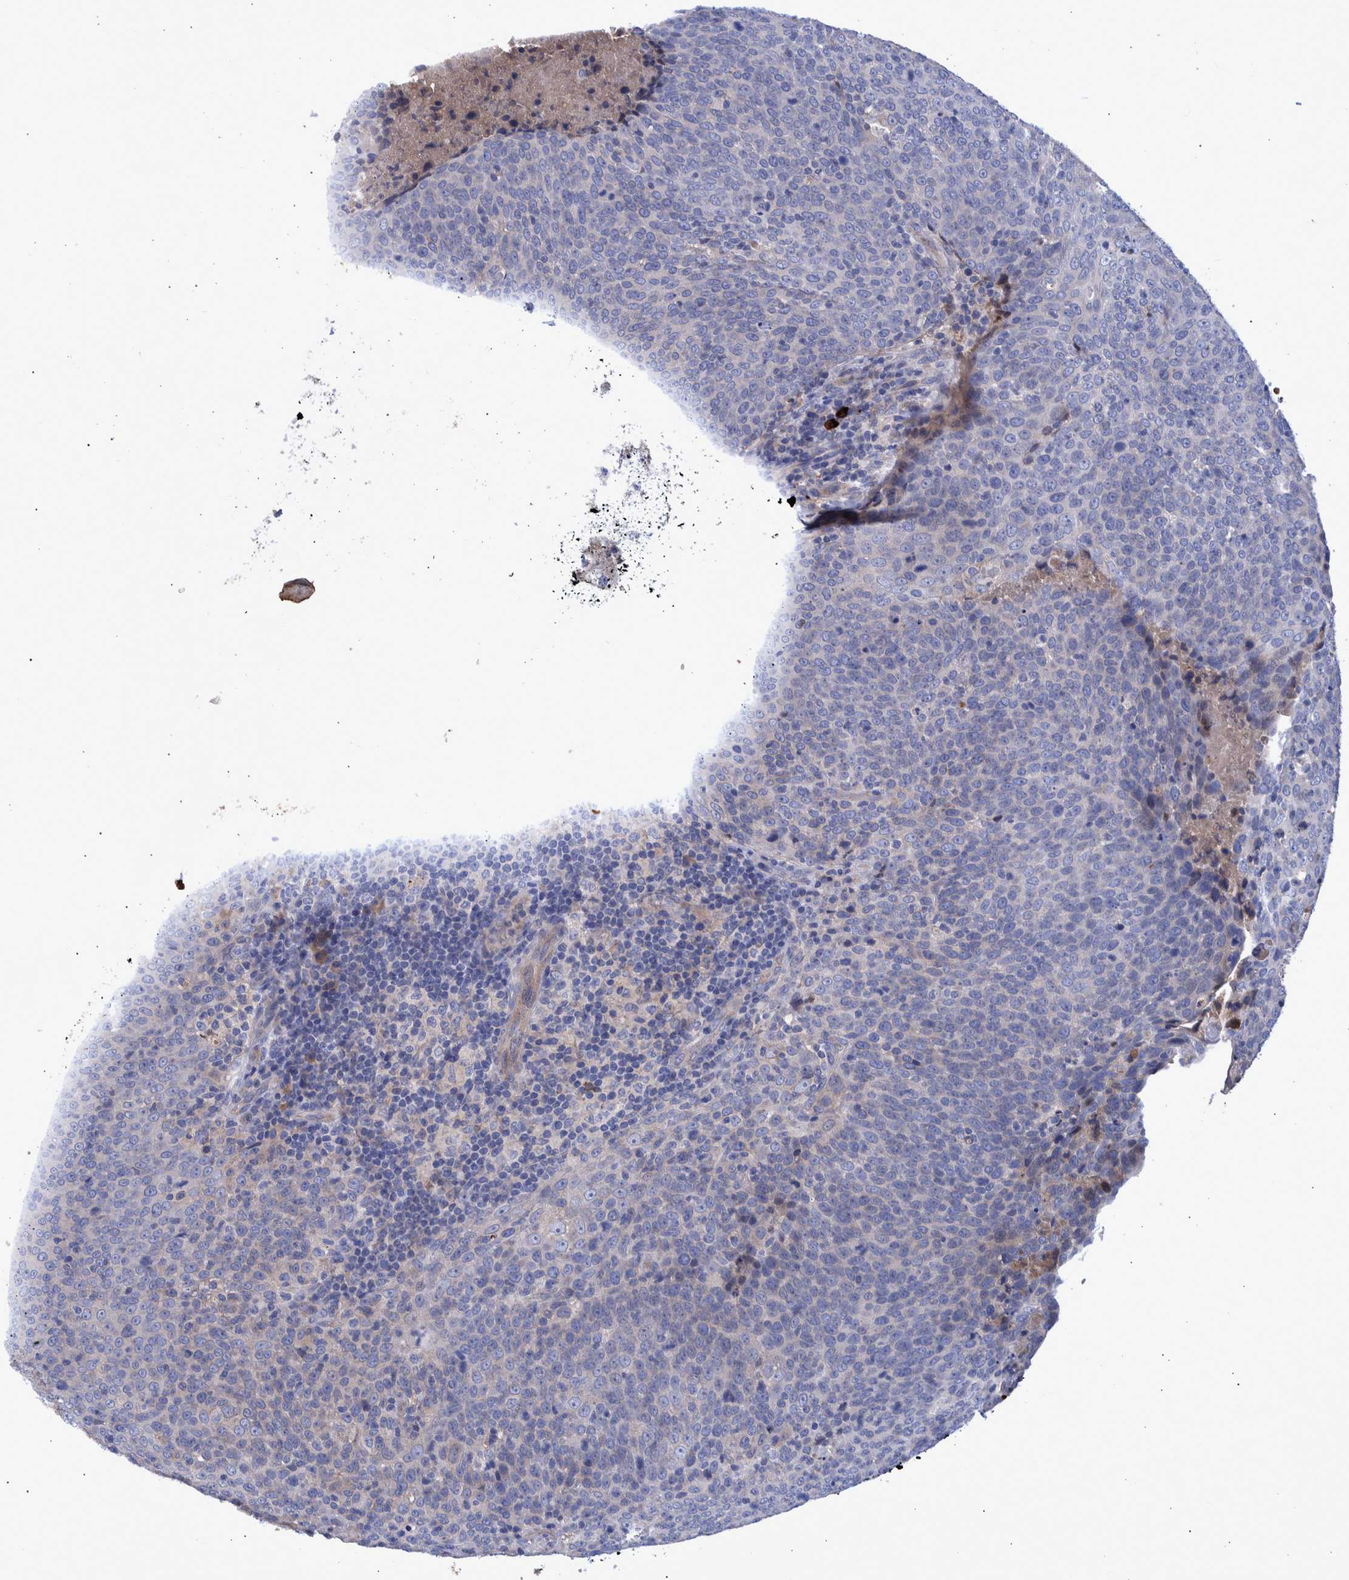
{"staining": {"intensity": "negative", "quantity": "none", "location": "none"}, "tissue": "head and neck cancer", "cell_type": "Tumor cells", "image_type": "cancer", "snomed": [{"axis": "morphology", "description": "Squamous cell carcinoma, NOS"}, {"axis": "morphology", "description": "Squamous cell carcinoma, metastatic, NOS"}, {"axis": "topography", "description": "Lymph node"}, {"axis": "topography", "description": "Head-Neck"}], "caption": "Immunohistochemistry of metastatic squamous cell carcinoma (head and neck) exhibits no staining in tumor cells. (Stains: DAB immunohistochemistry (IHC) with hematoxylin counter stain, Microscopy: brightfield microscopy at high magnification).", "gene": "DLL4", "patient": {"sex": "male", "age": 62}}